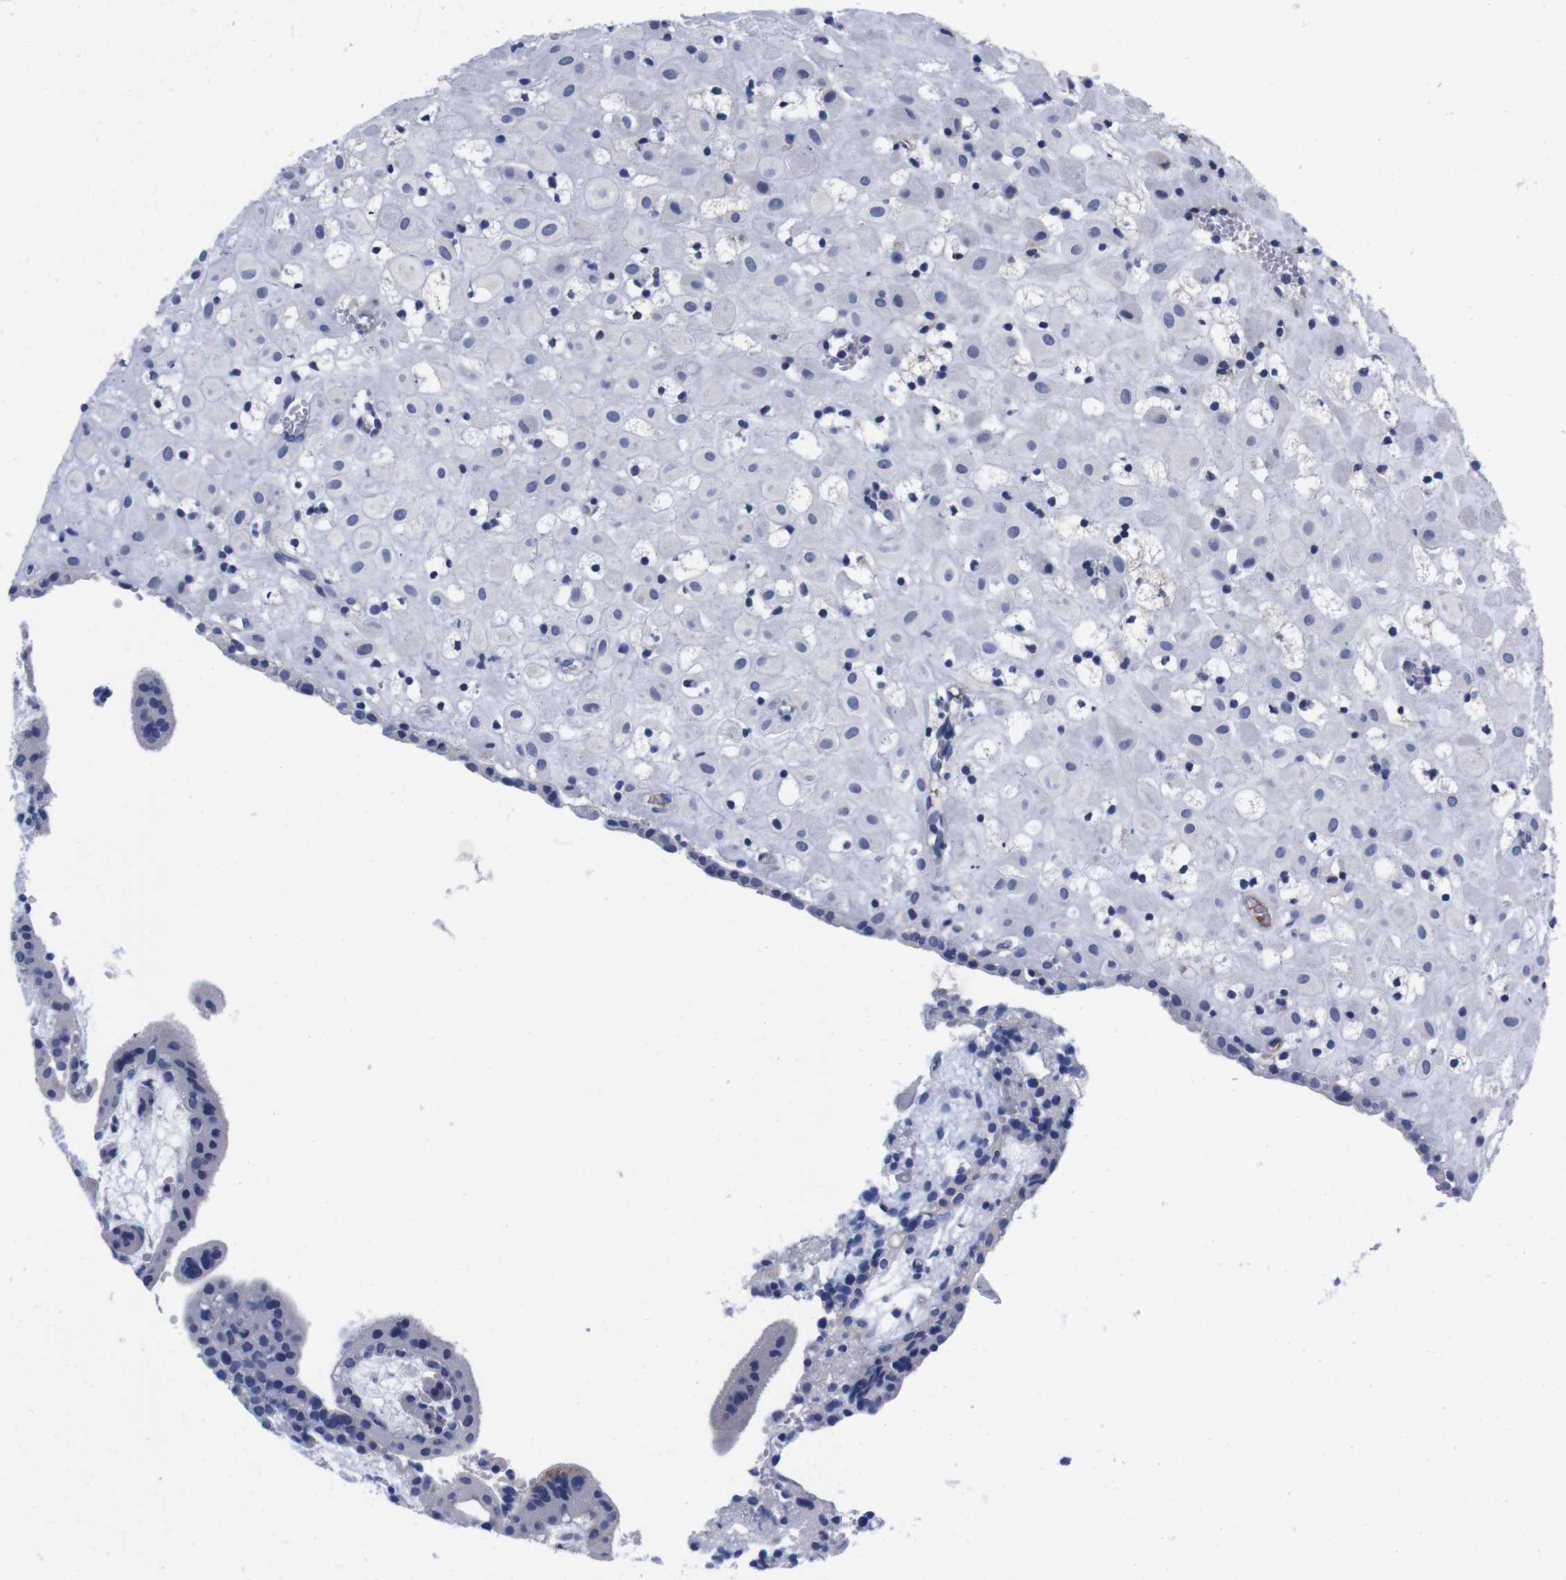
{"staining": {"intensity": "negative", "quantity": "none", "location": "none"}, "tissue": "placenta", "cell_type": "Decidual cells", "image_type": "normal", "snomed": [{"axis": "morphology", "description": "Normal tissue, NOS"}, {"axis": "topography", "description": "Placenta"}], "caption": "This is a photomicrograph of immunohistochemistry staining of unremarkable placenta, which shows no staining in decidual cells. (IHC, brightfield microscopy, high magnification).", "gene": "FAM210A", "patient": {"sex": "female", "age": 18}}